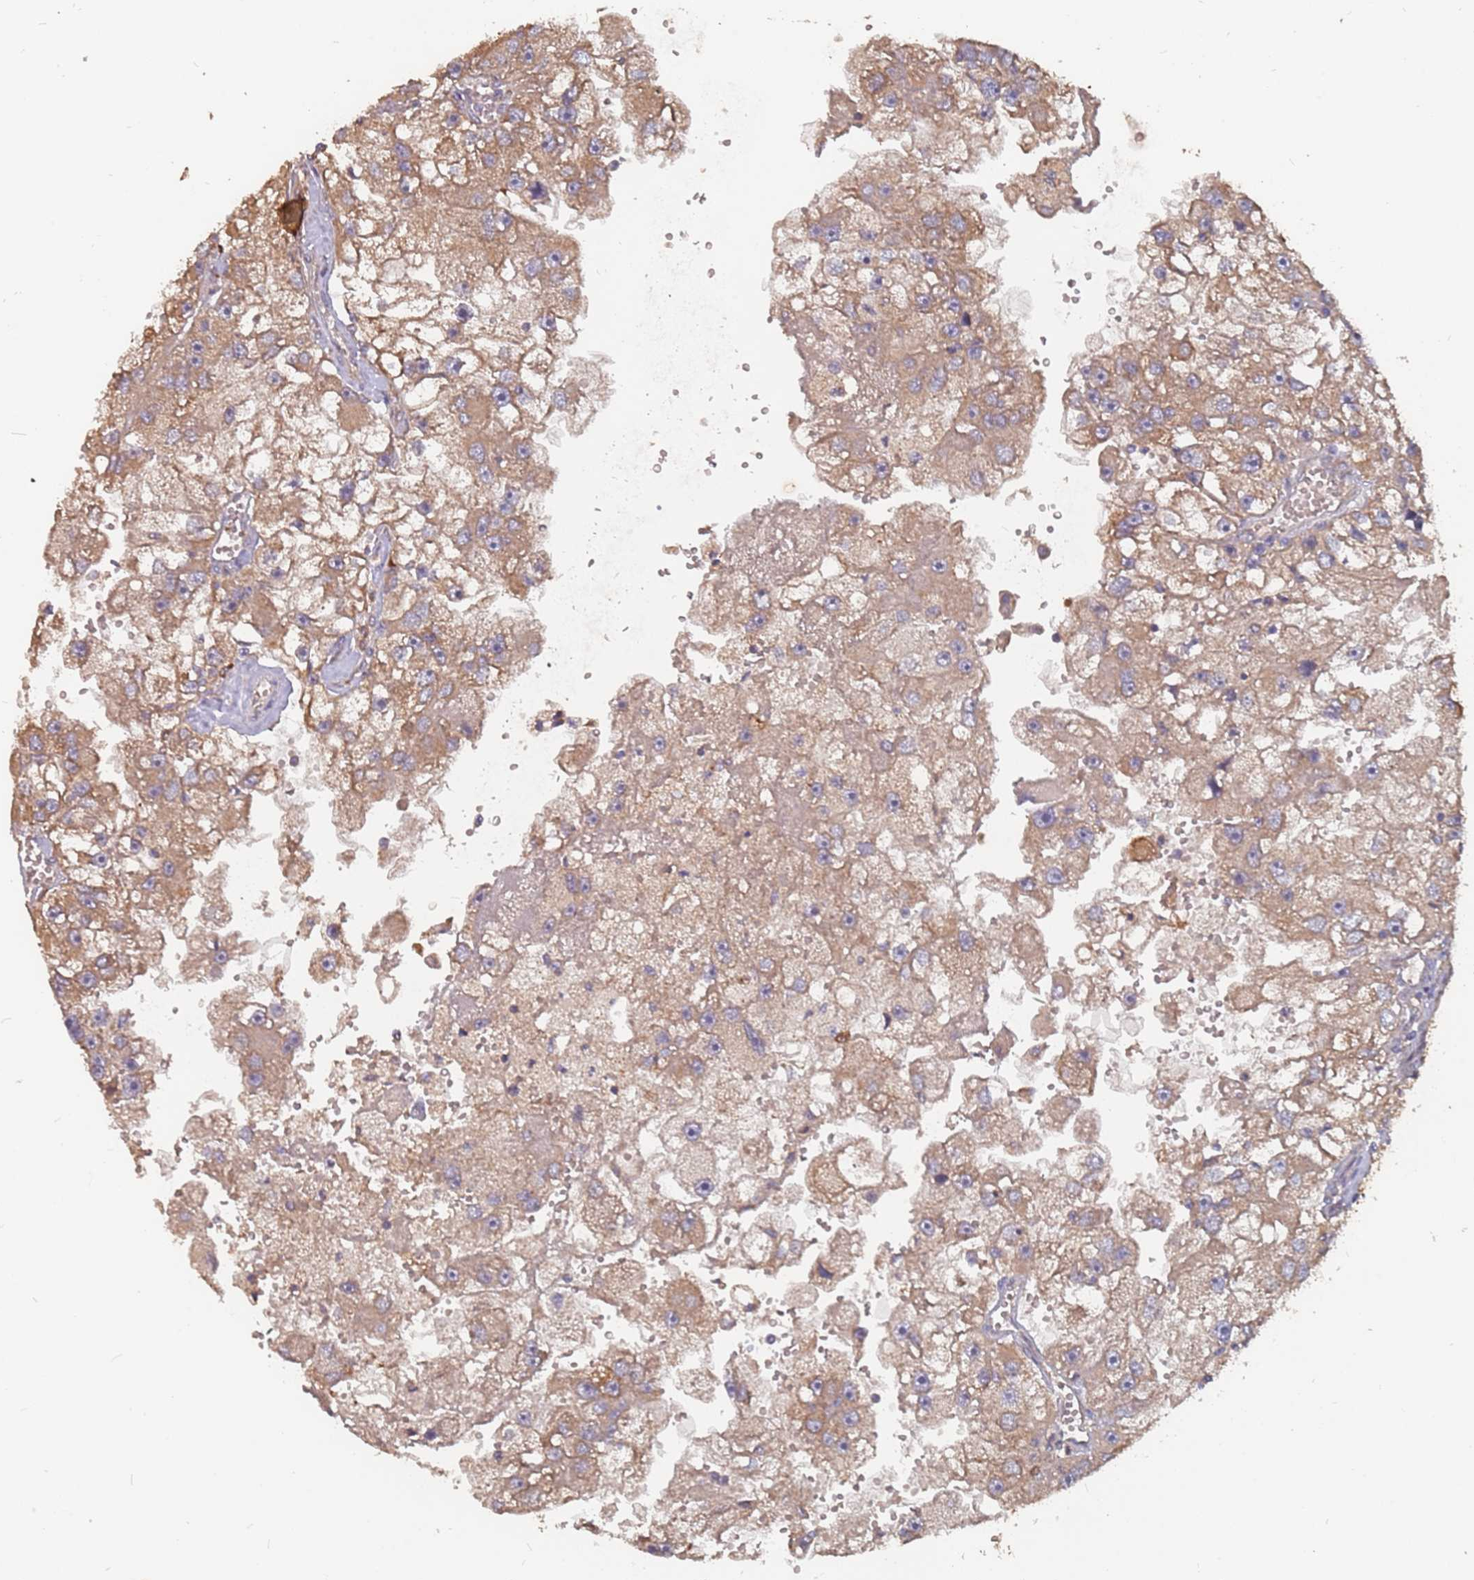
{"staining": {"intensity": "moderate", "quantity": ">75%", "location": "cytoplasmic/membranous"}, "tissue": "renal cancer", "cell_type": "Tumor cells", "image_type": "cancer", "snomed": [{"axis": "morphology", "description": "Adenocarcinoma, NOS"}, {"axis": "topography", "description": "Kidney"}], "caption": "High-power microscopy captured an immunohistochemistry histopathology image of renal adenocarcinoma, revealing moderate cytoplasmic/membranous staining in approximately >75% of tumor cells.", "gene": "ATG5", "patient": {"sex": "male", "age": 63}}